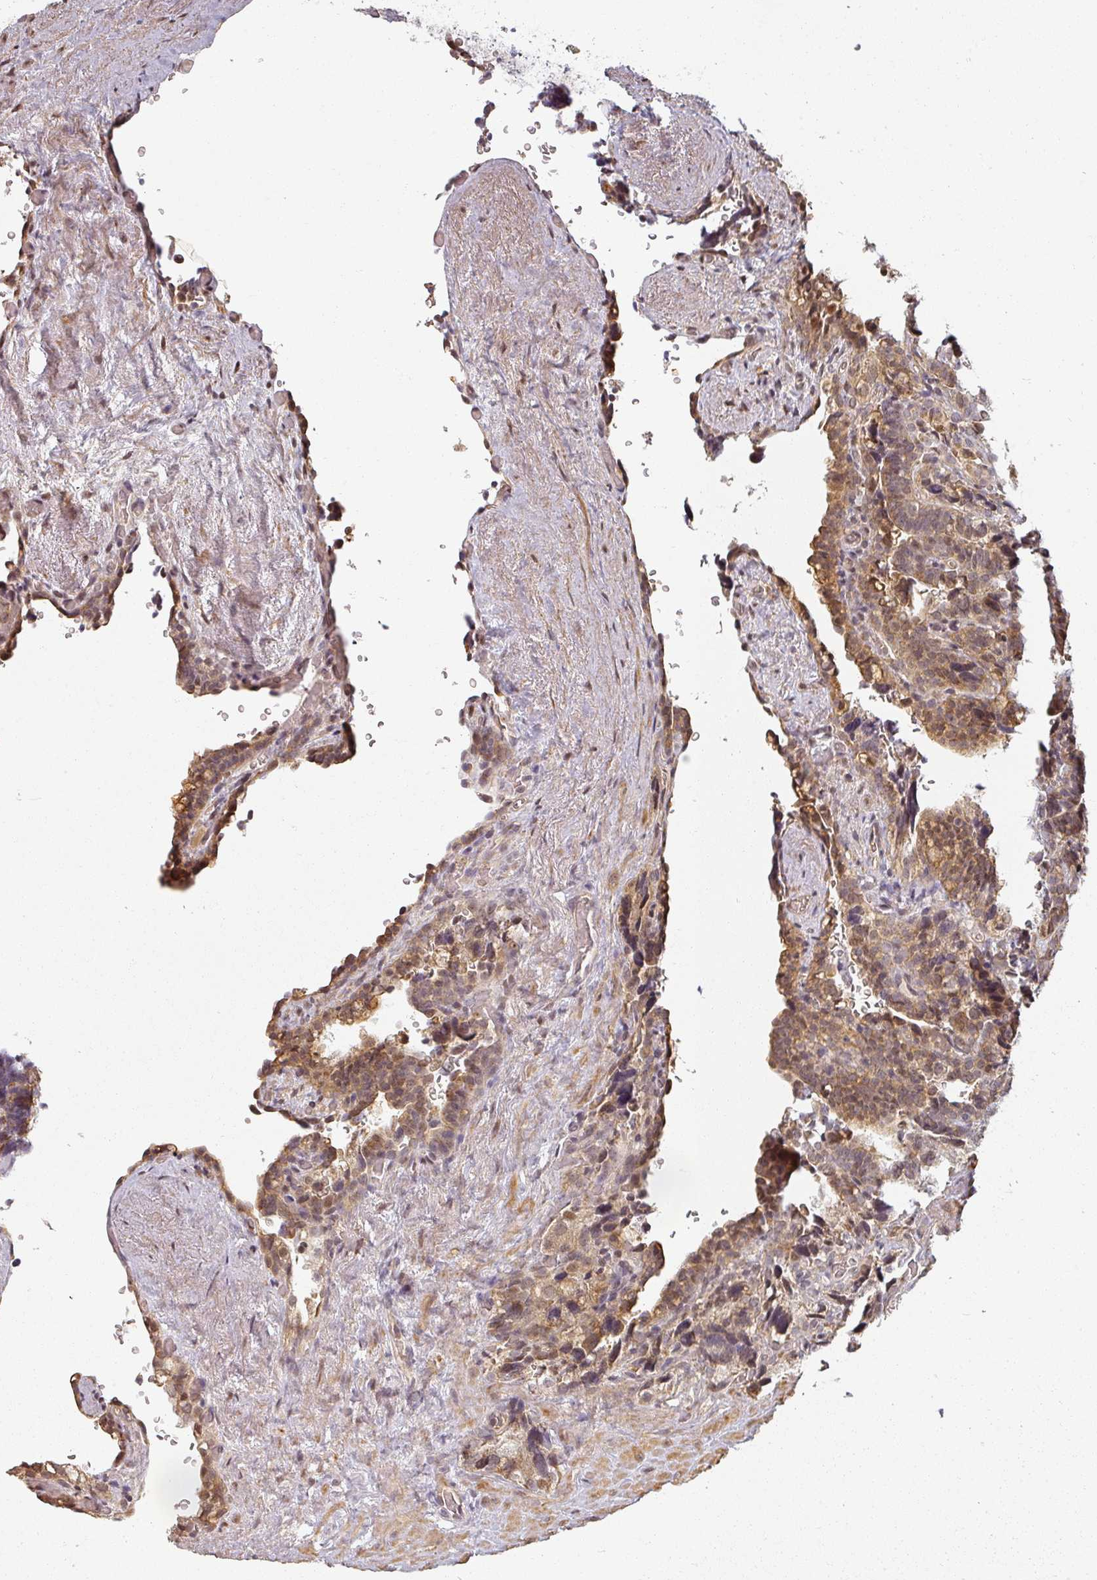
{"staining": {"intensity": "moderate", "quantity": ">75%", "location": "cytoplasmic/membranous,nuclear"}, "tissue": "seminal vesicle", "cell_type": "Glandular cells", "image_type": "normal", "snomed": [{"axis": "morphology", "description": "Normal tissue, NOS"}, {"axis": "topography", "description": "Seminal veicle"}], "caption": "Immunohistochemistry (DAB) staining of normal human seminal vesicle demonstrates moderate cytoplasmic/membranous,nuclear protein expression in about >75% of glandular cells.", "gene": "MED19", "patient": {"sex": "male", "age": 68}}